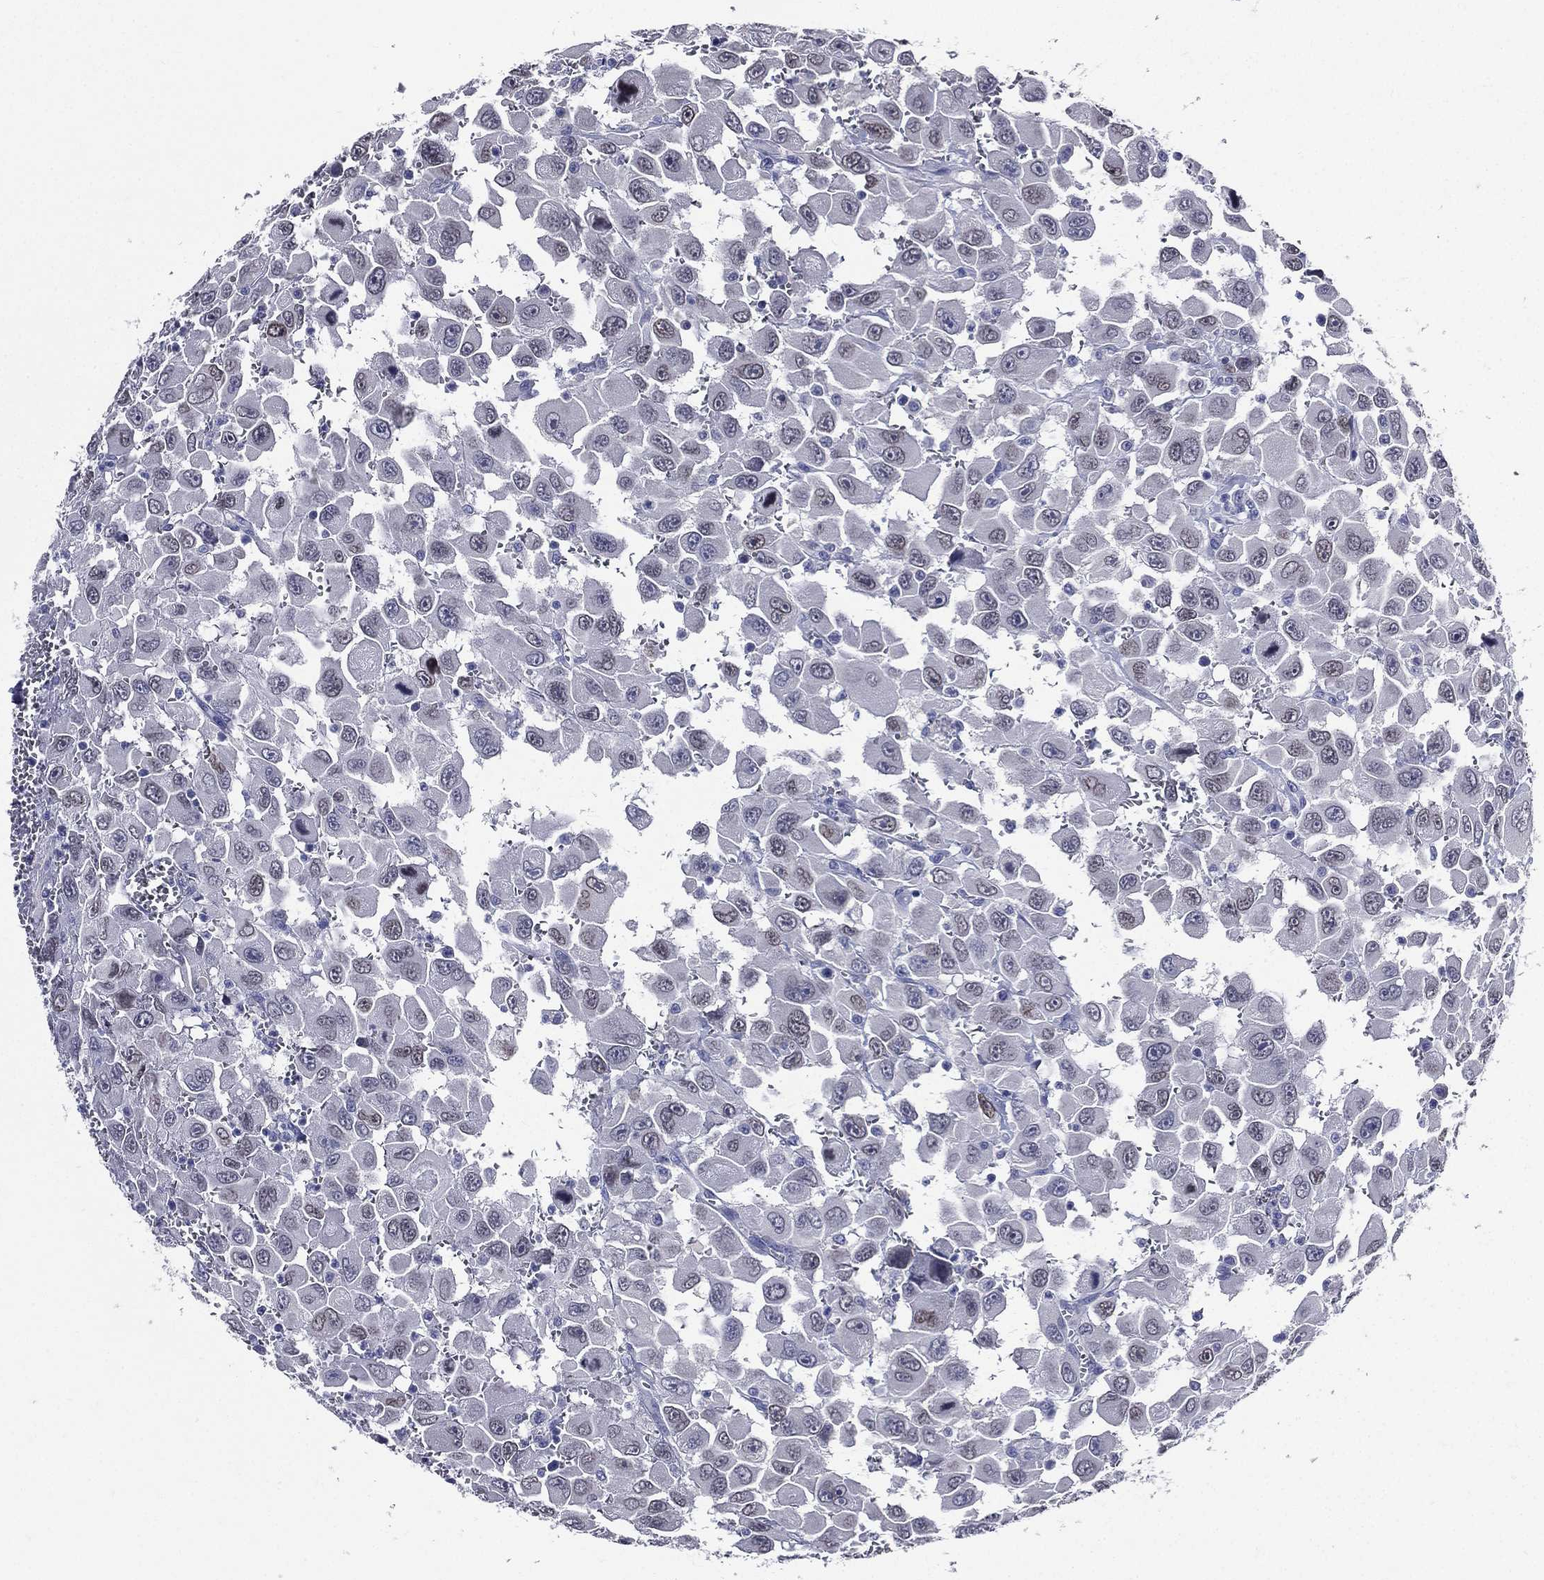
{"staining": {"intensity": "negative", "quantity": "none", "location": "none"}, "tissue": "head and neck cancer", "cell_type": "Tumor cells", "image_type": "cancer", "snomed": [{"axis": "morphology", "description": "Squamous cell carcinoma, NOS"}, {"axis": "morphology", "description": "Squamous cell carcinoma, metastatic, NOS"}, {"axis": "topography", "description": "Oral tissue"}, {"axis": "topography", "description": "Head-Neck"}], "caption": "An immunohistochemistry (IHC) image of head and neck cancer (squamous cell carcinoma) is shown. There is no staining in tumor cells of head and neck cancer (squamous cell carcinoma). (Brightfield microscopy of DAB (3,3'-diaminobenzidine) immunohistochemistry (IHC) at high magnification).", "gene": "TGM1", "patient": {"sex": "female", "age": 85}}